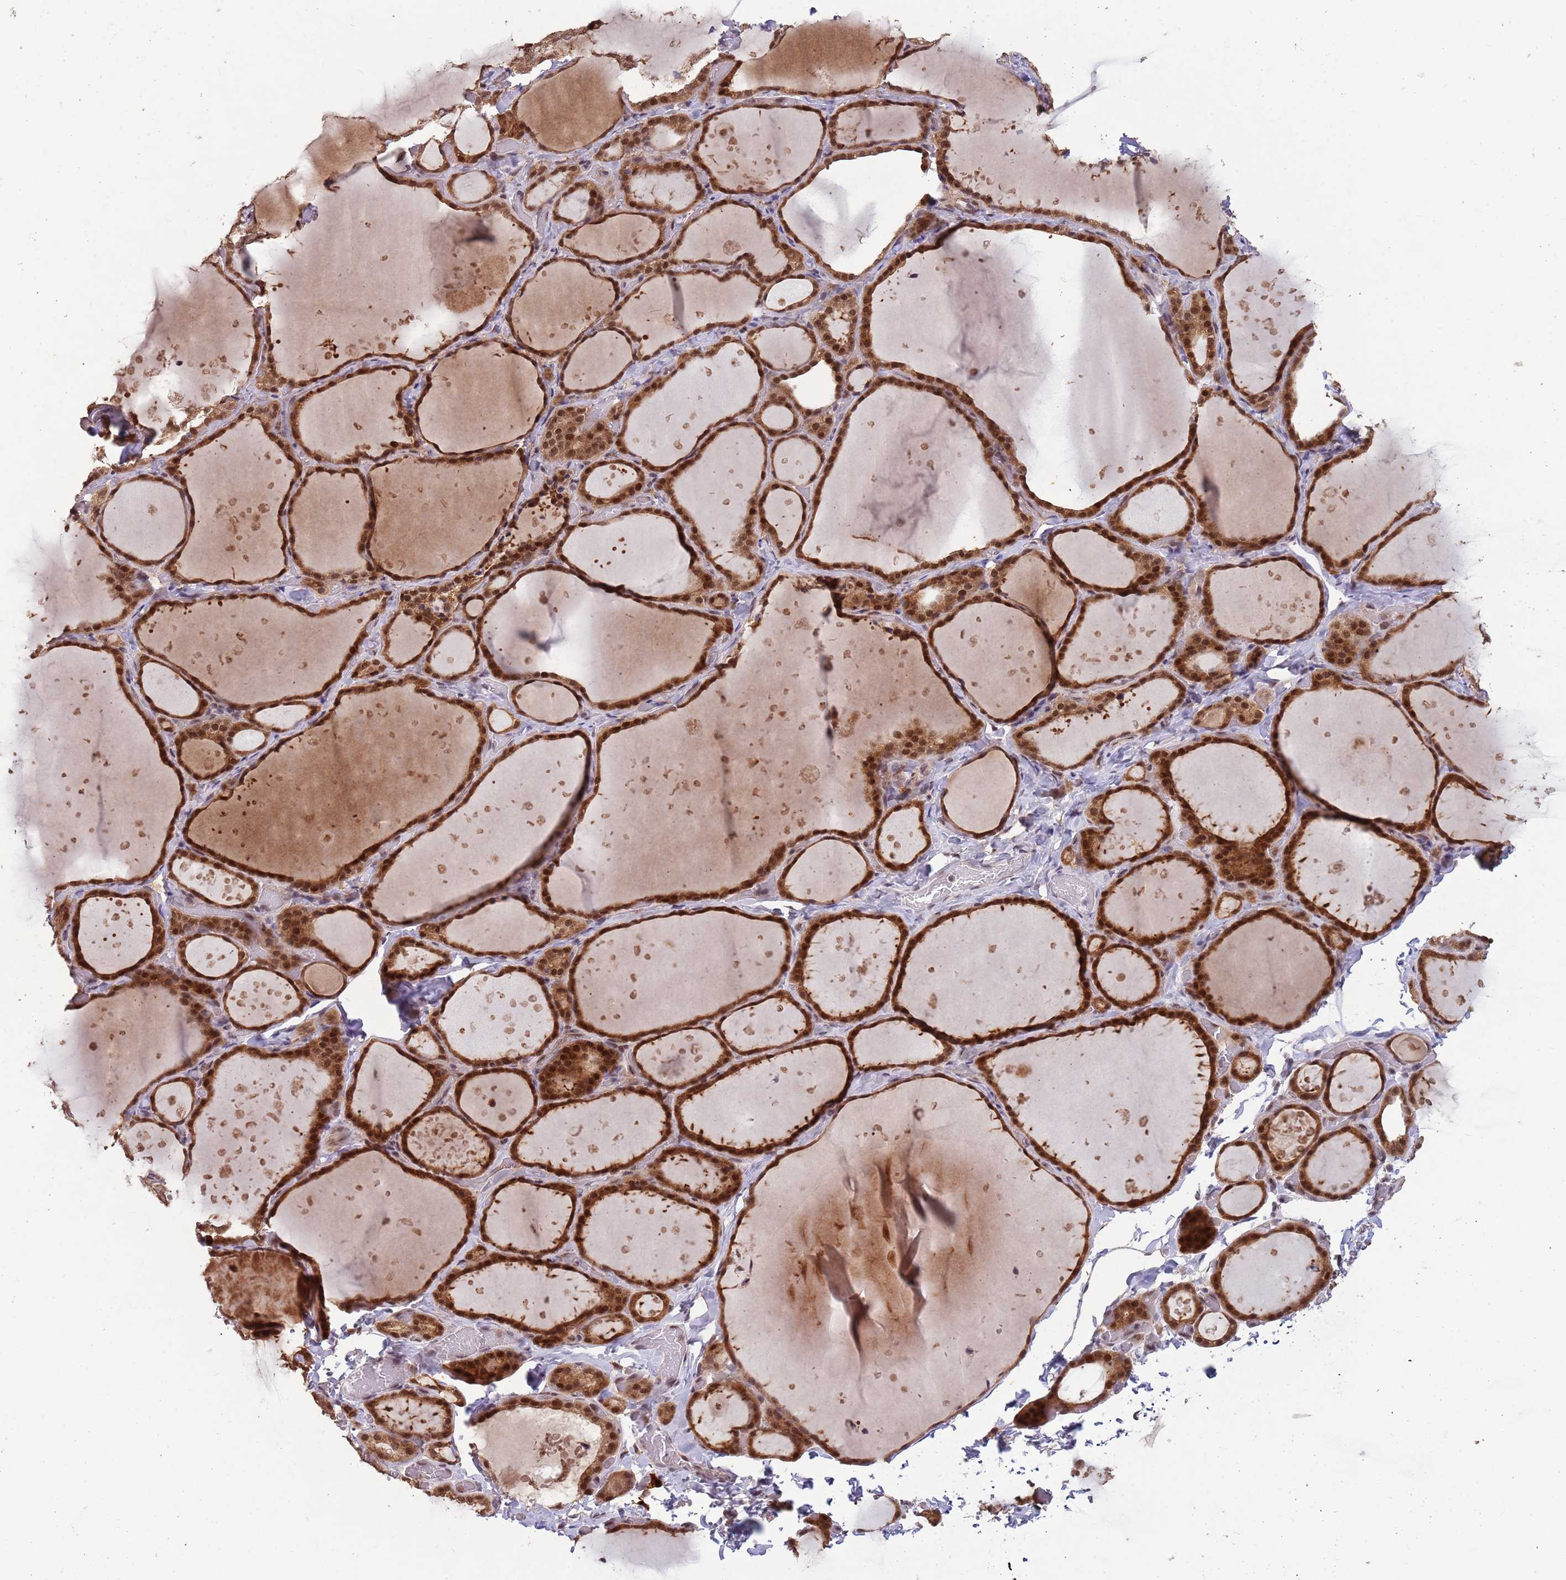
{"staining": {"intensity": "strong", "quantity": ">75%", "location": "cytoplasmic/membranous,nuclear"}, "tissue": "thyroid gland", "cell_type": "Glandular cells", "image_type": "normal", "snomed": [{"axis": "morphology", "description": "Normal tissue, NOS"}, {"axis": "topography", "description": "Thyroid gland"}], "caption": "The image displays staining of normal thyroid gland, revealing strong cytoplasmic/membranous,nuclear protein expression (brown color) within glandular cells. Nuclei are stained in blue.", "gene": "ZNF639", "patient": {"sex": "female", "age": 44}}